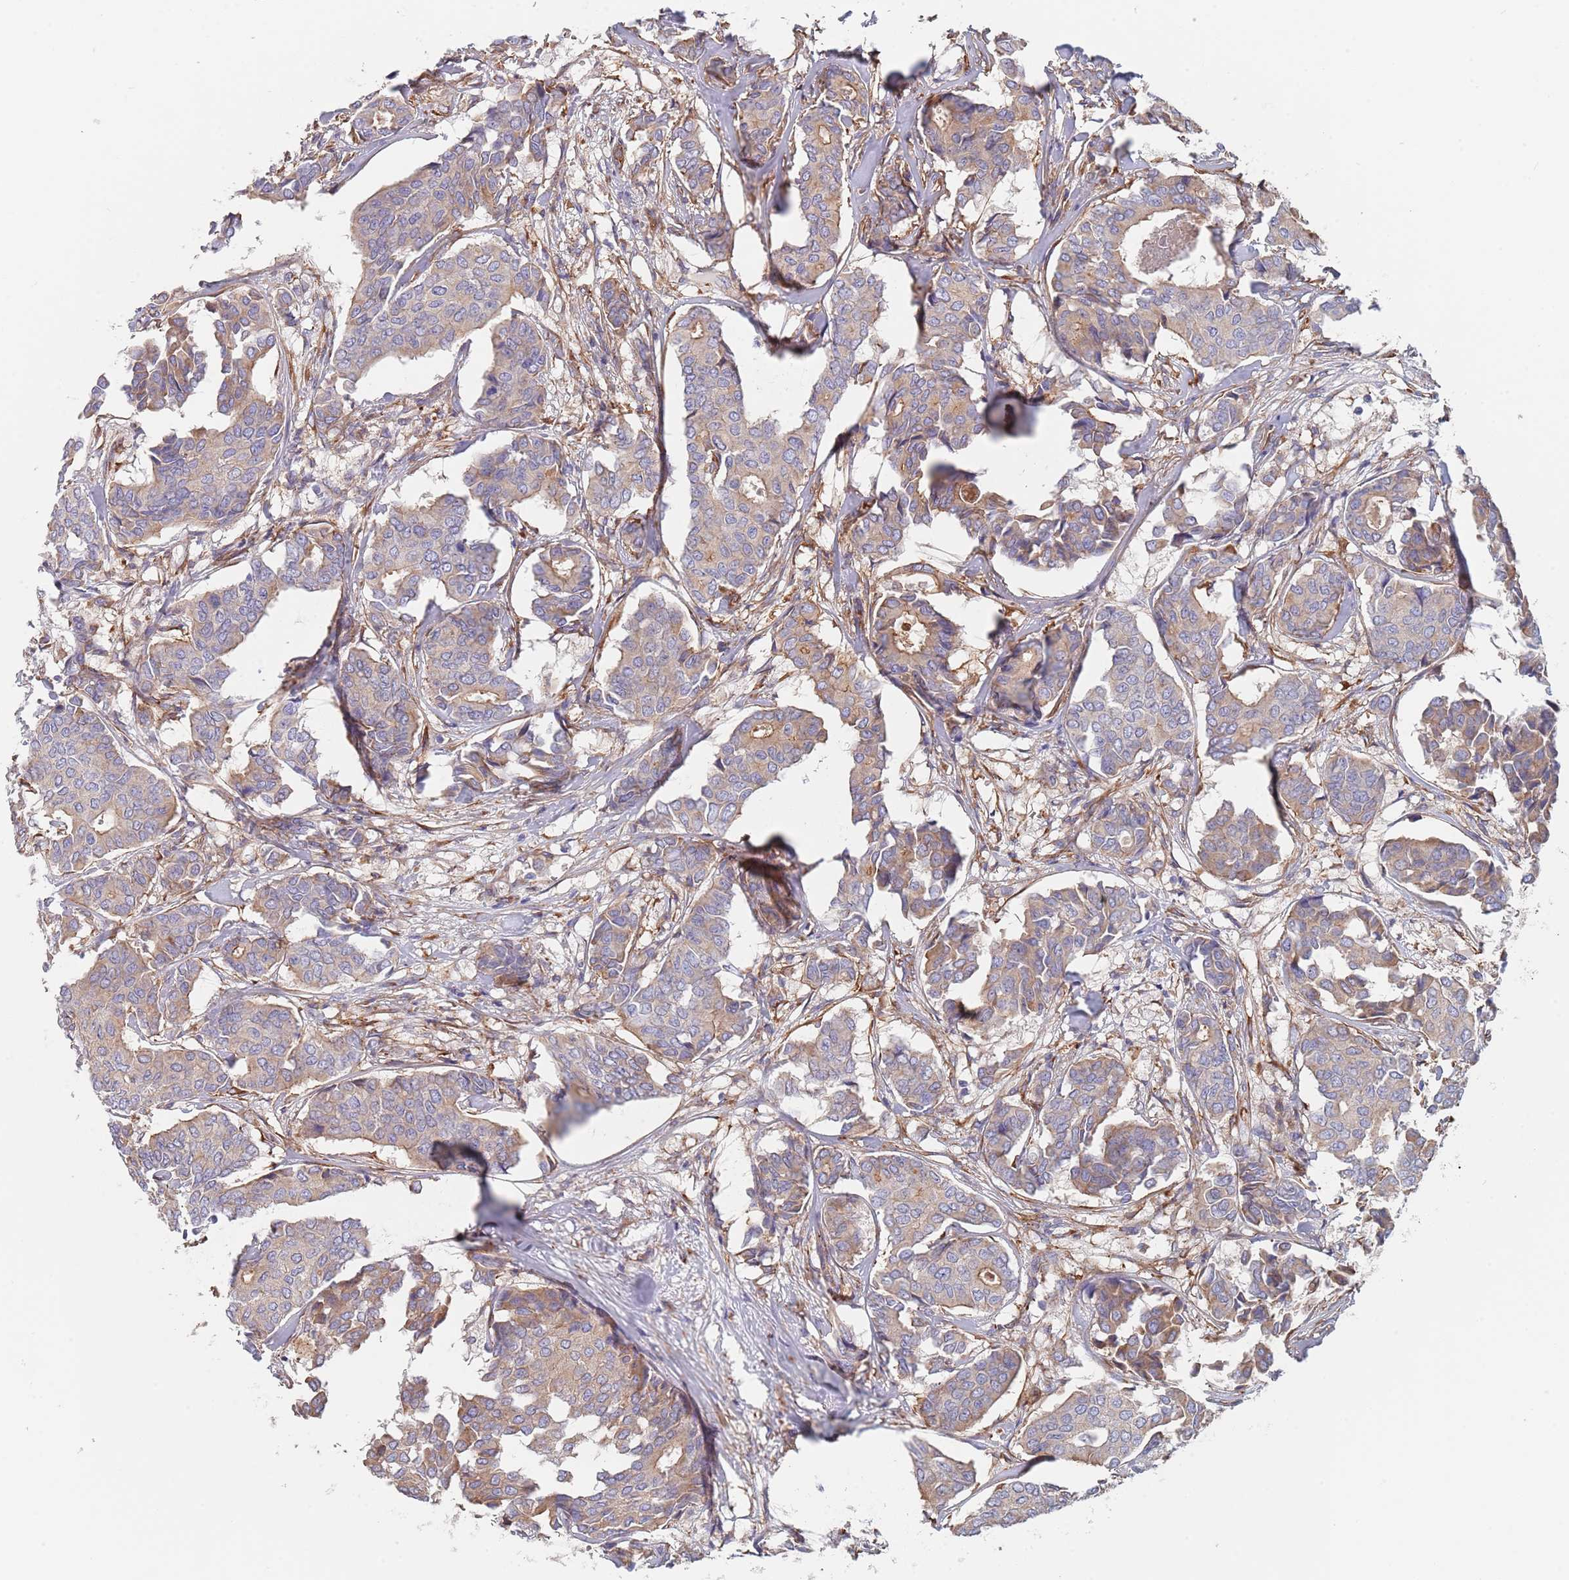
{"staining": {"intensity": "moderate", "quantity": "<25%", "location": "cytoplasmic/membranous"}, "tissue": "breast cancer", "cell_type": "Tumor cells", "image_type": "cancer", "snomed": [{"axis": "morphology", "description": "Duct carcinoma"}, {"axis": "topography", "description": "Breast"}], "caption": "A brown stain shows moderate cytoplasmic/membranous positivity of a protein in human breast invasive ductal carcinoma tumor cells. (brown staining indicates protein expression, while blue staining denotes nuclei).", "gene": "DCUN1D3", "patient": {"sex": "female", "age": 75}}